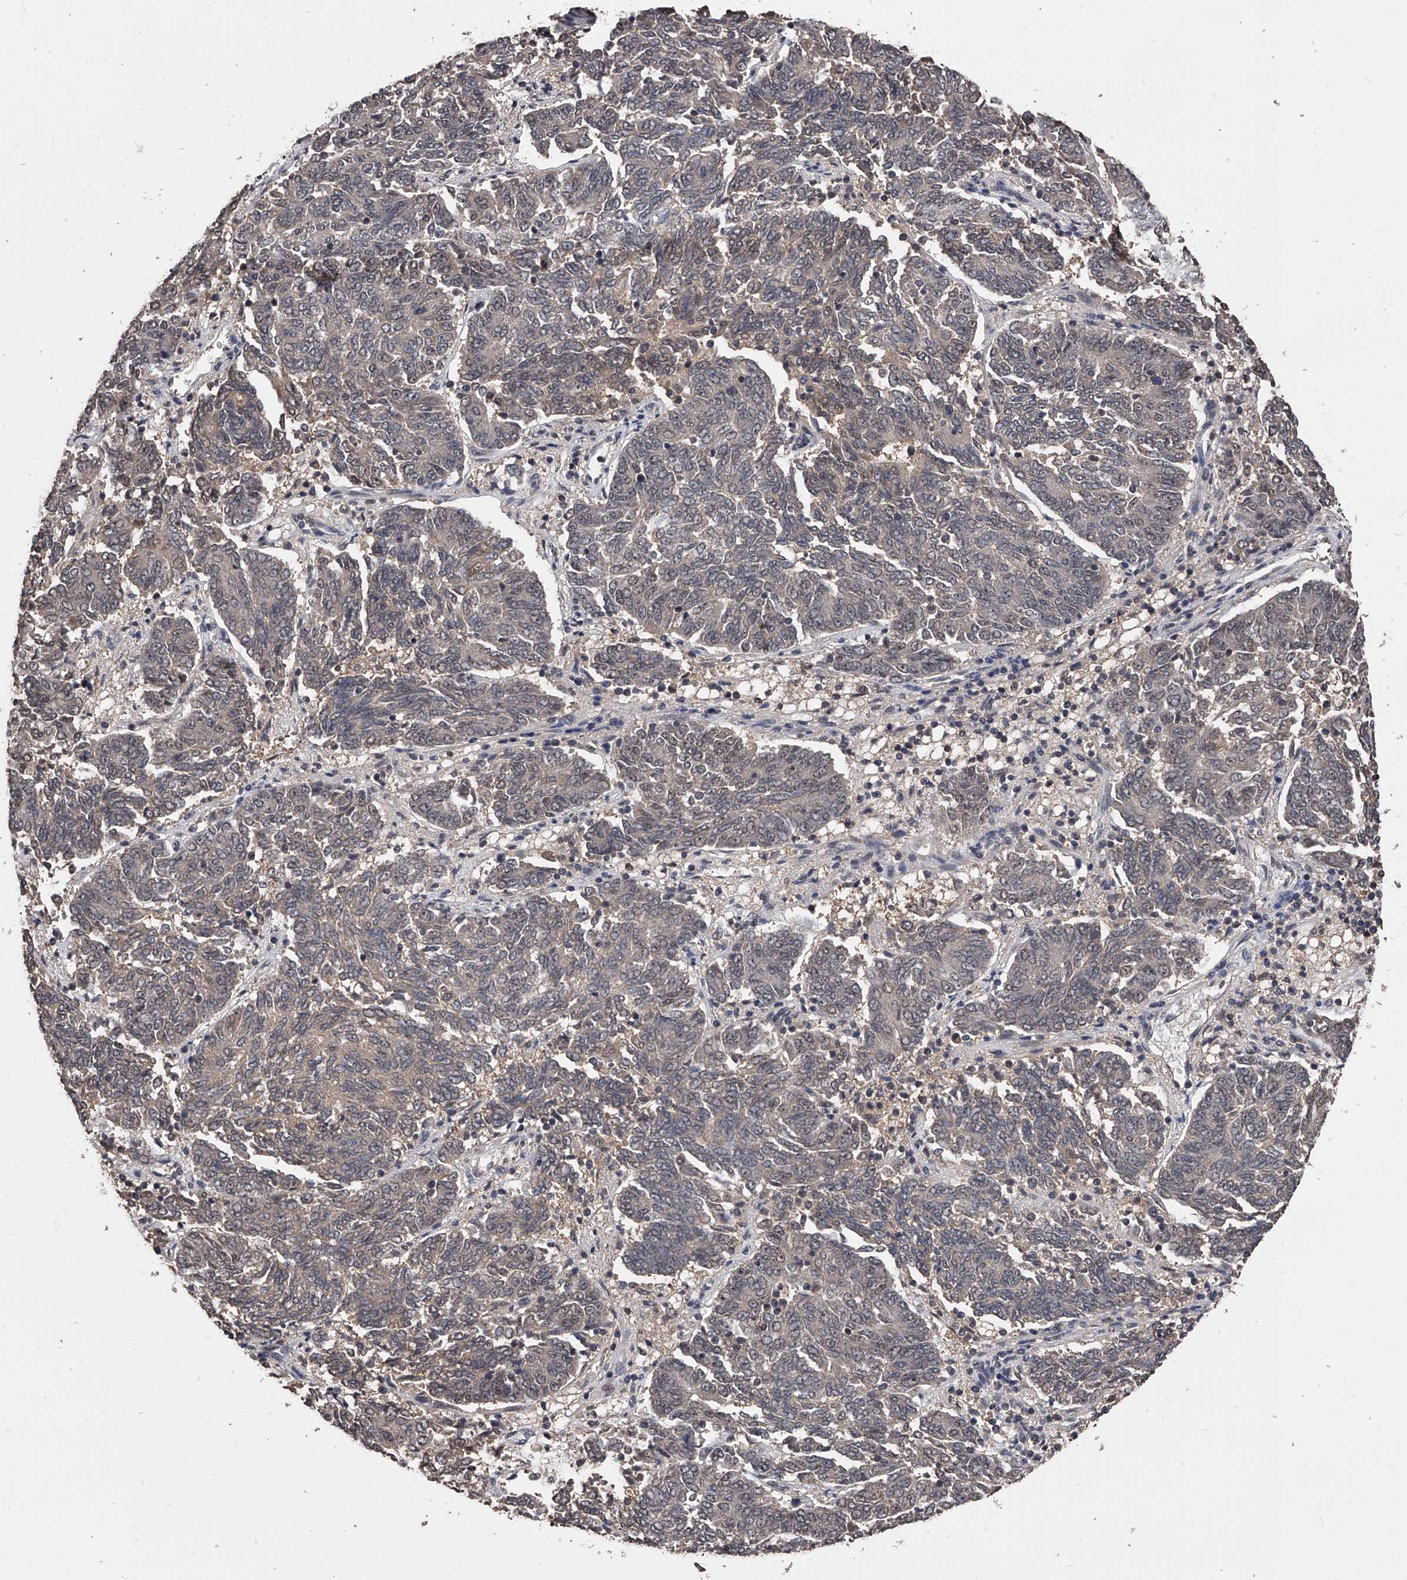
{"staining": {"intensity": "negative", "quantity": "none", "location": "none"}, "tissue": "endometrial cancer", "cell_type": "Tumor cells", "image_type": "cancer", "snomed": [{"axis": "morphology", "description": "Adenocarcinoma, NOS"}, {"axis": "topography", "description": "Endometrium"}], "caption": "Endometrial cancer (adenocarcinoma) was stained to show a protein in brown. There is no significant positivity in tumor cells.", "gene": "EFCAB7", "patient": {"sex": "female", "age": 80}}